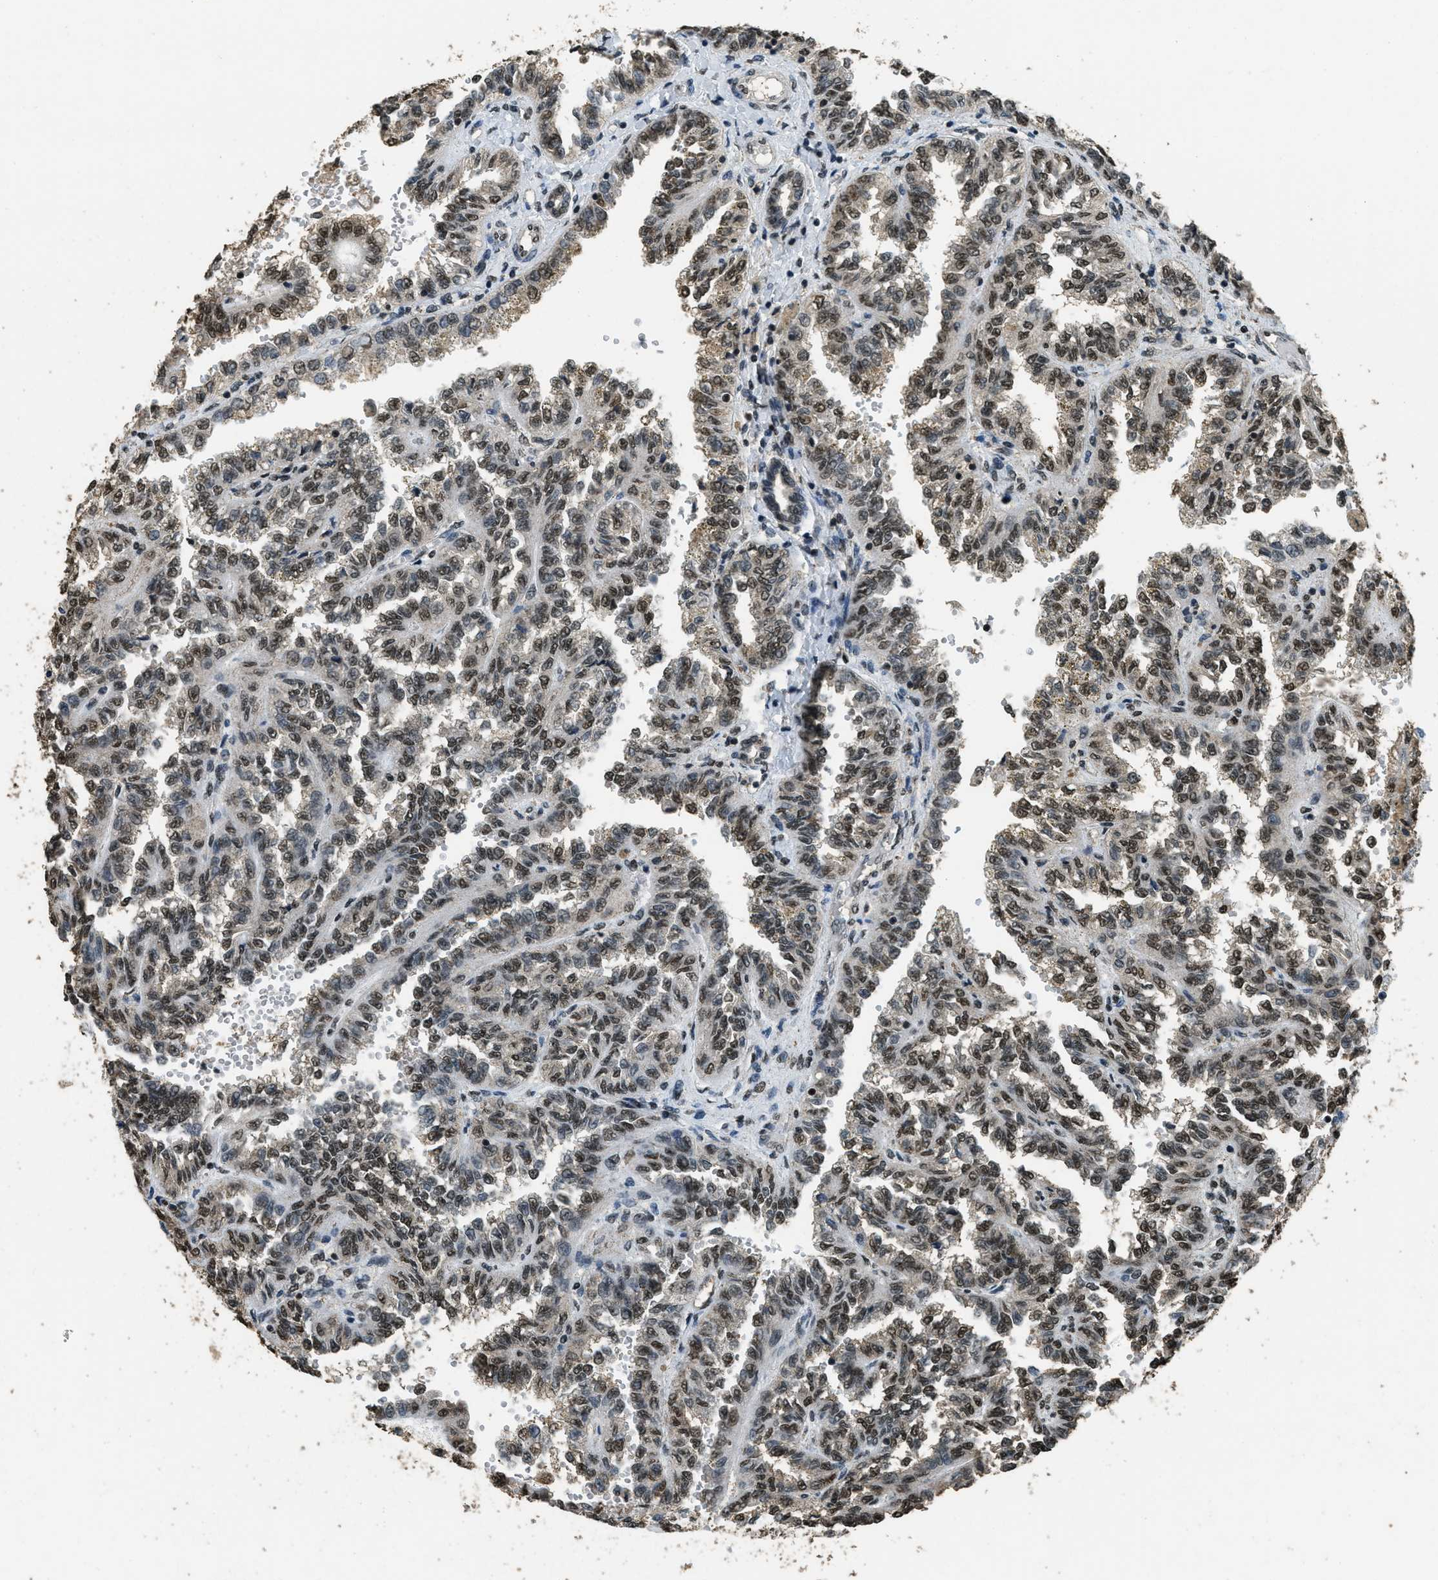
{"staining": {"intensity": "moderate", "quantity": ">75%", "location": "nuclear"}, "tissue": "renal cancer", "cell_type": "Tumor cells", "image_type": "cancer", "snomed": [{"axis": "morphology", "description": "Inflammation, NOS"}, {"axis": "morphology", "description": "Adenocarcinoma, NOS"}, {"axis": "topography", "description": "Kidney"}], "caption": "Protein expression analysis of human renal cancer reveals moderate nuclear staining in approximately >75% of tumor cells.", "gene": "MYB", "patient": {"sex": "male", "age": 68}}